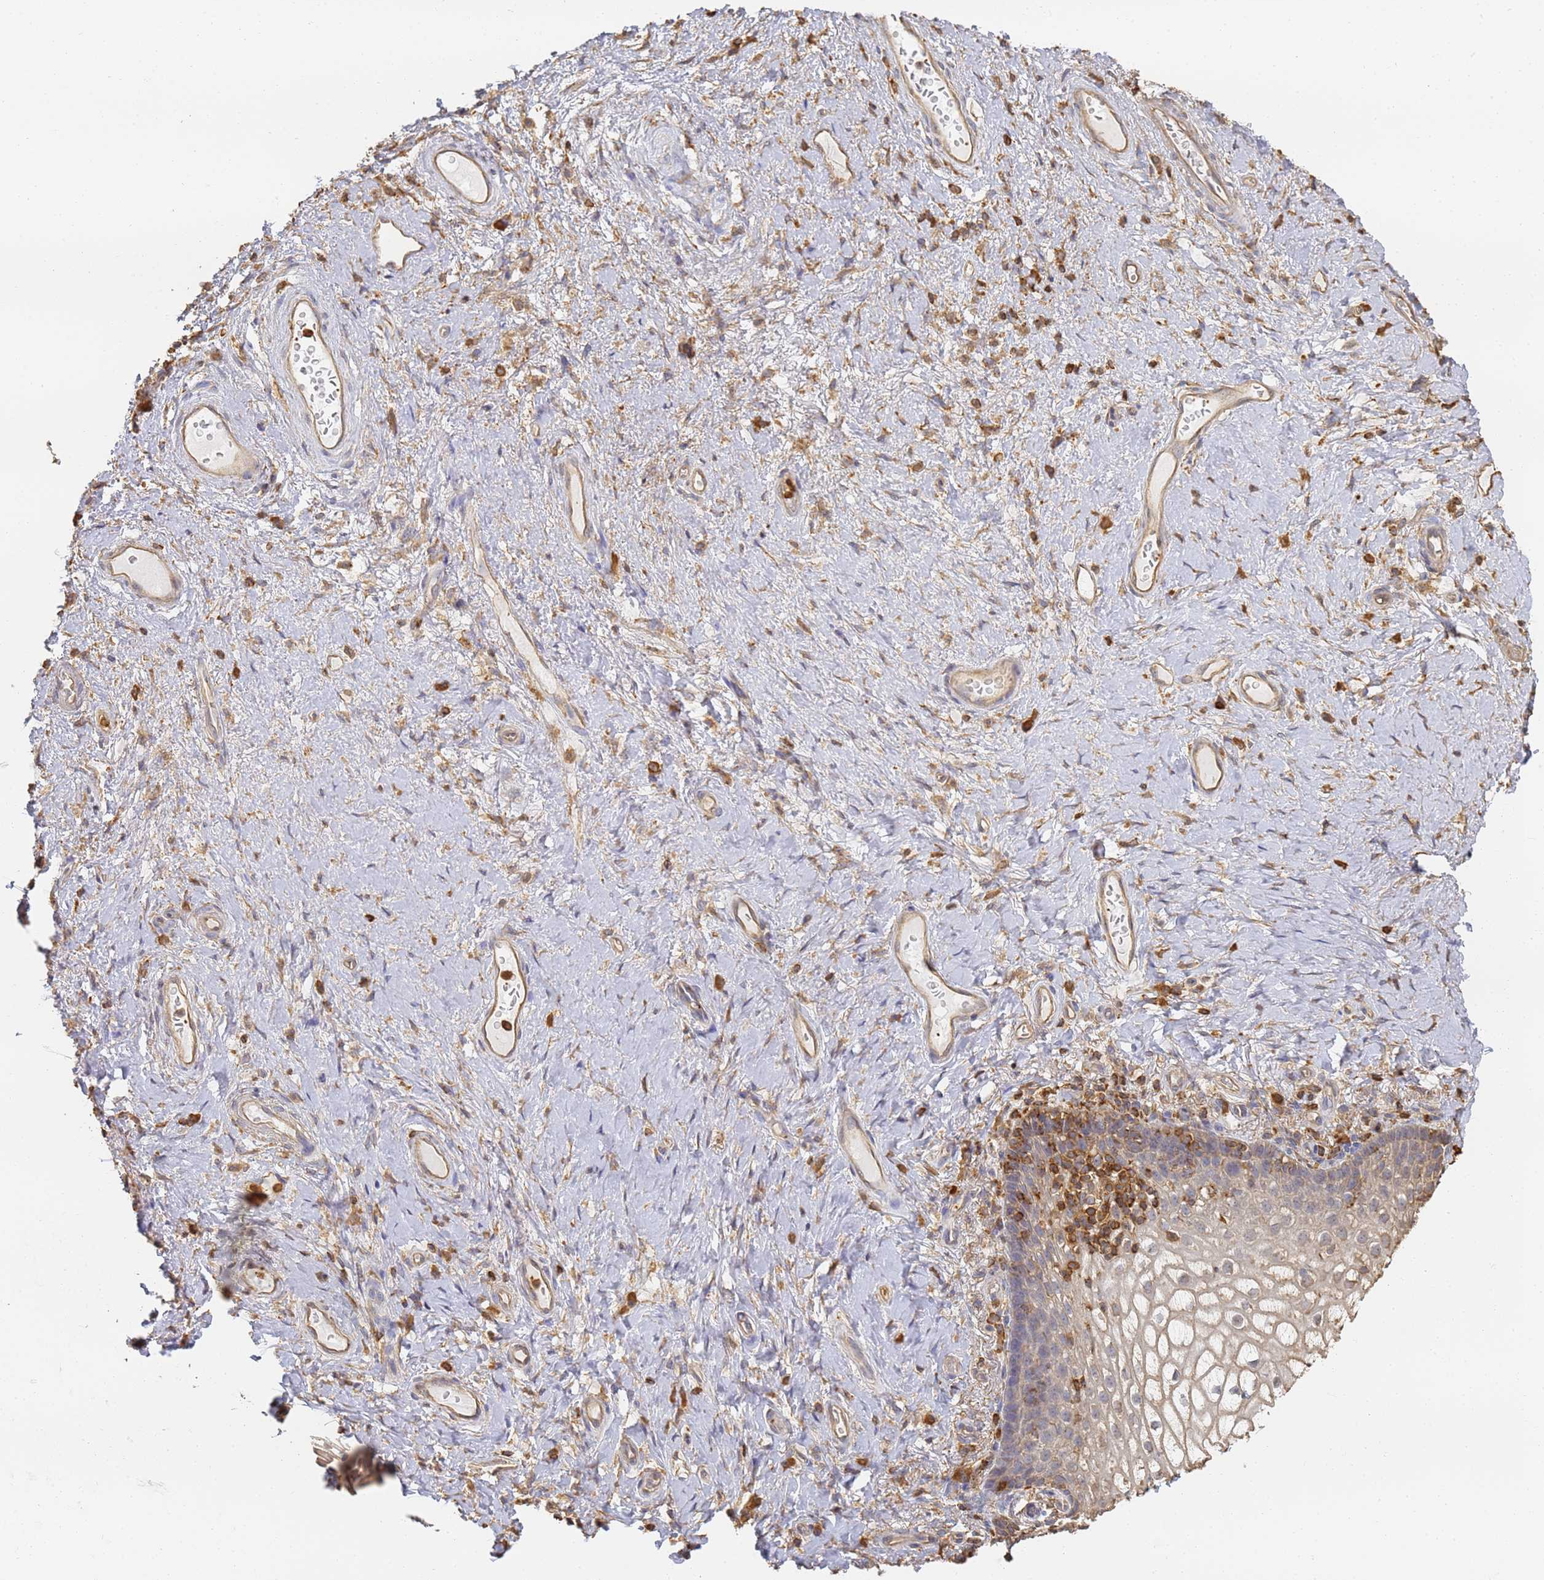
{"staining": {"intensity": "negative", "quantity": "none", "location": "none"}, "tissue": "vagina", "cell_type": "Squamous epithelial cells", "image_type": "normal", "snomed": [{"axis": "morphology", "description": "Normal tissue, NOS"}, {"axis": "topography", "description": "Vagina"}], "caption": "This is a photomicrograph of immunohistochemistry staining of normal vagina, which shows no positivity in squamous epithelial cells.", "gene": "BIN2", "patient": {"sex": "female", "age": 60}}